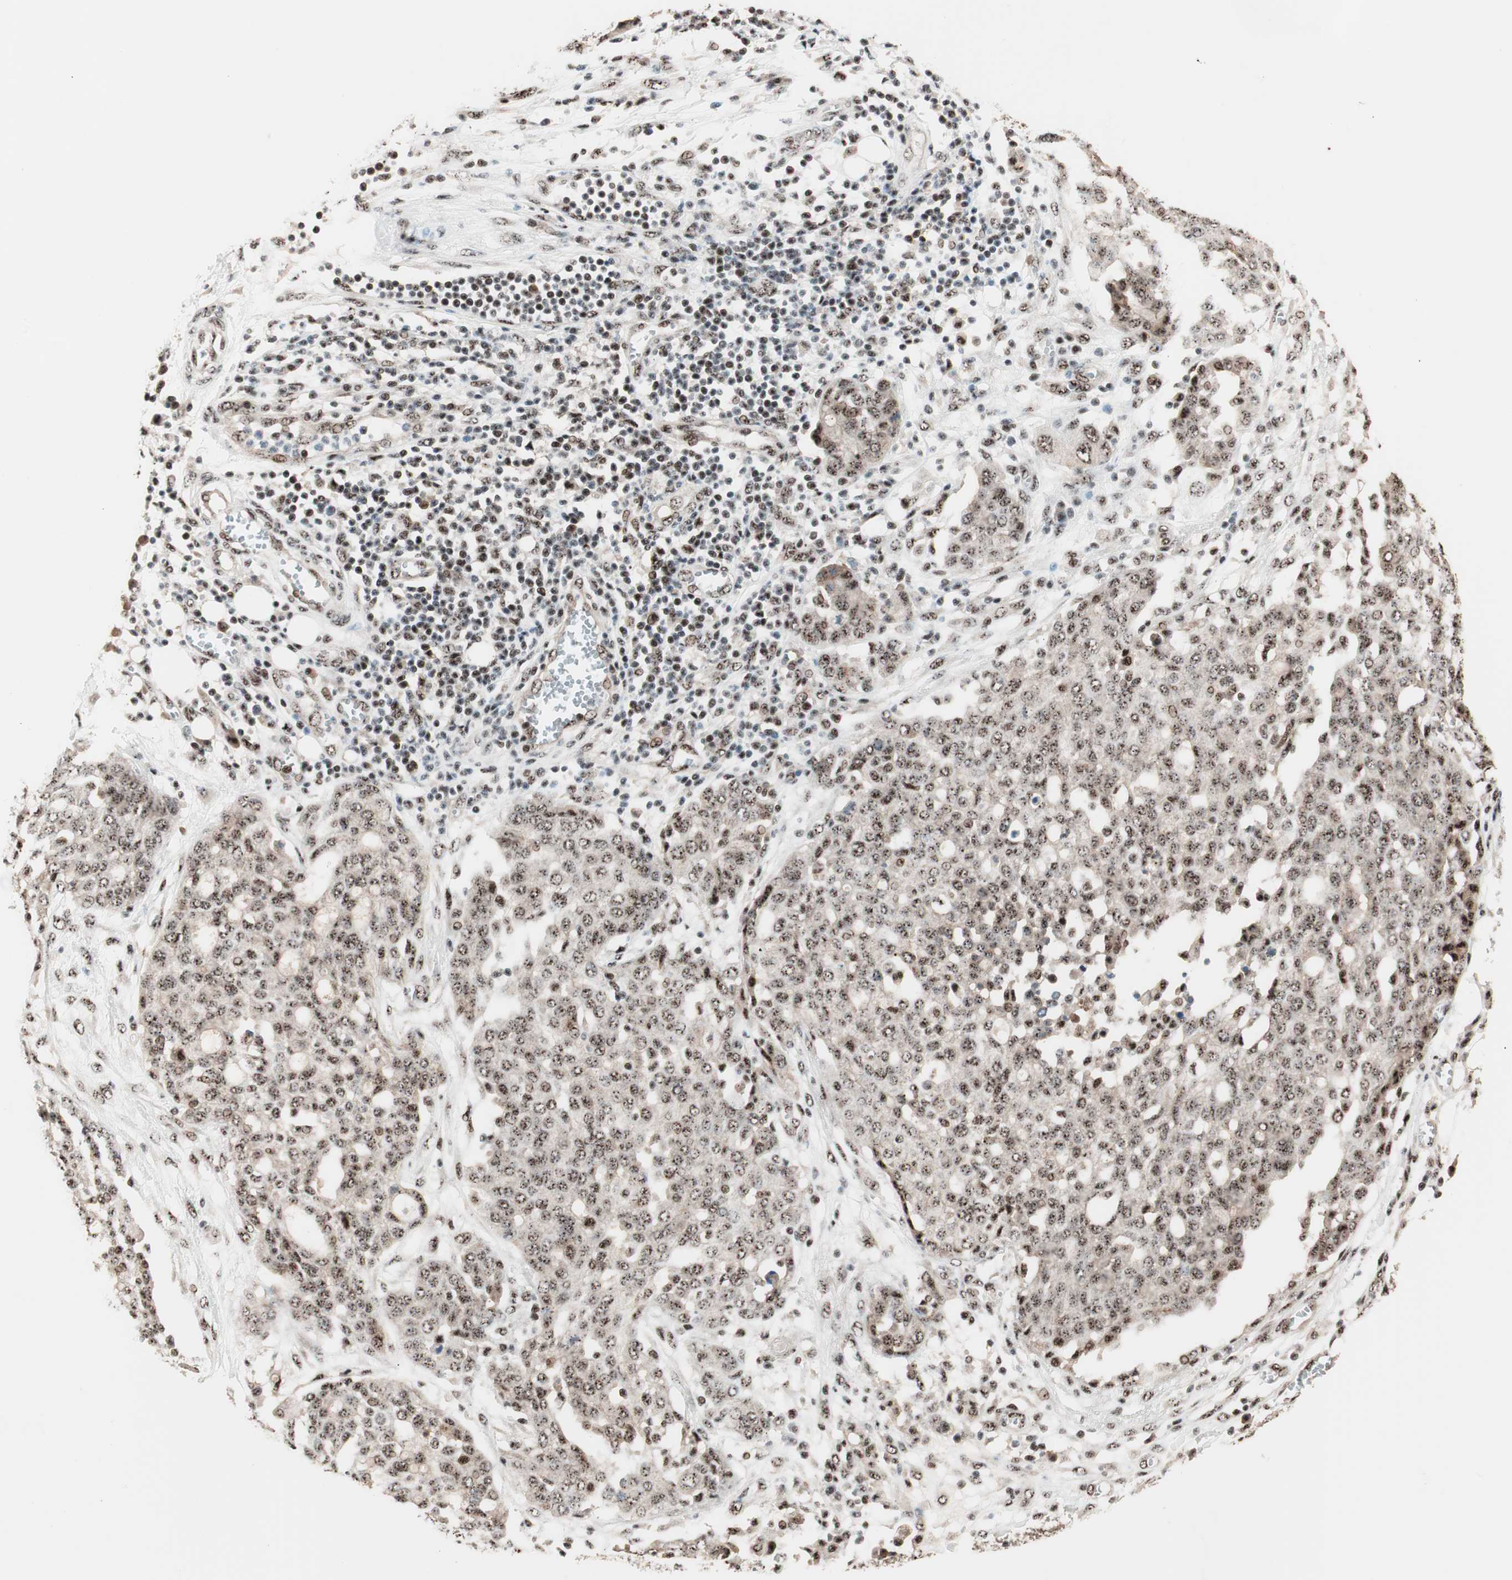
{"staining": {"intensity": "moderate", "quantity": ">75%", "location": "nuclear"}, "tissue": "ovarian cancer", "cell_type": "Tumor cells", "image_type": "cancer", "snomed": [{"axis": "morphology", "description": "Cystadenocarcinoma, serous, NOS"}, {"axis": "topography", "description": "Soft tissue"}, {"axis": "topography", "description": "Ovary"}], "caption": "Approximately >75% of tumor cells in human ovarian cancer (serous cystadenocarcinoma) reveal moderate nuclear protein staining as visualized by brown immunohistochemical staining.", "gene": "NR5A2", "patient": {"sex": "female", "age": 57}}